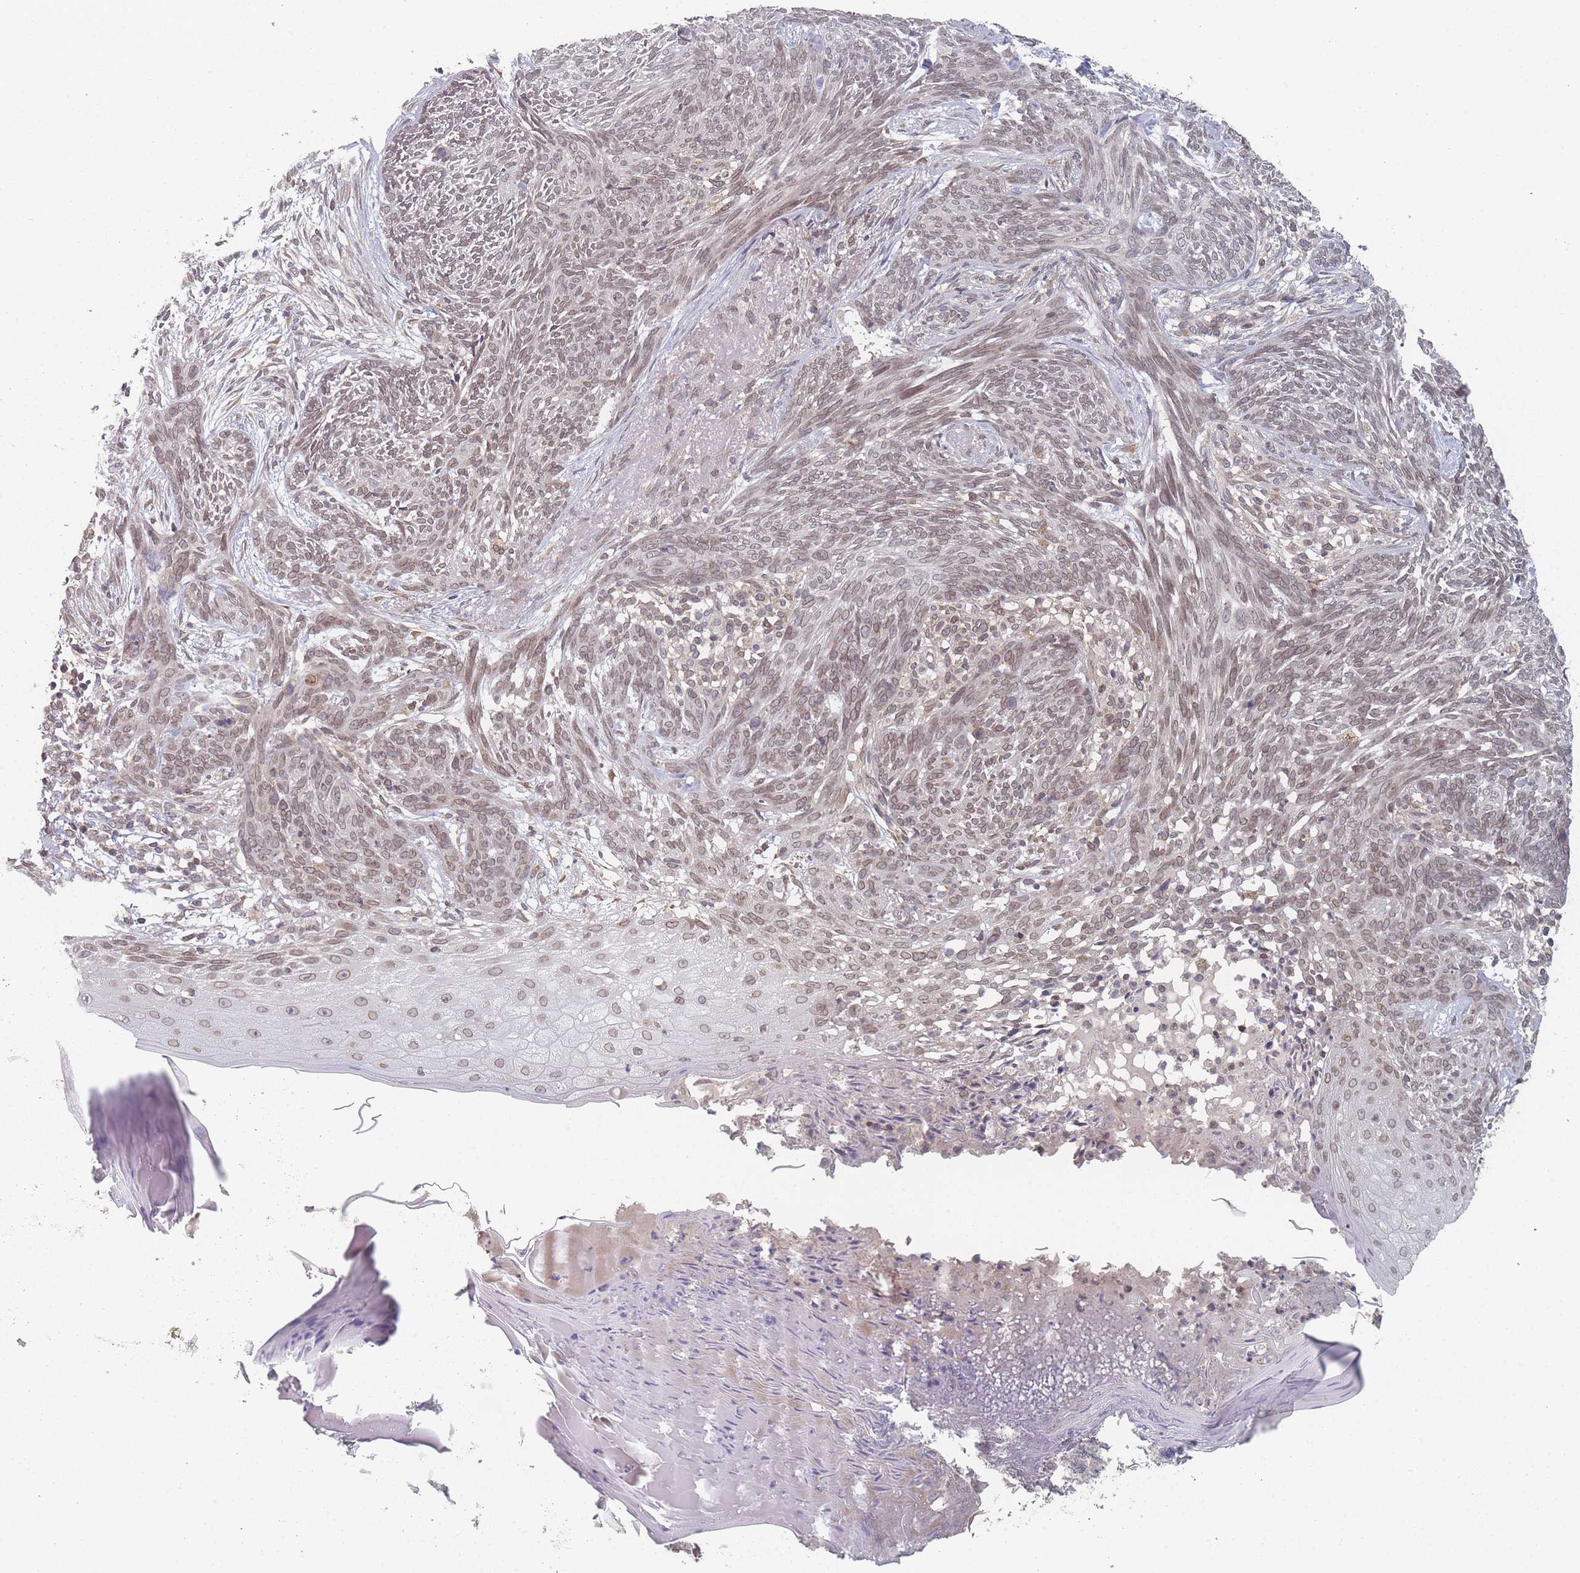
{"staining": {"intensity": "weak", "quantity": "25%-75%", "location": "cytoplasmic/membranous,nuclear"}, "tissue": "skin cancer", "cell_type": "Tumor cells", "image_type": "cancer", "snomed": [{"axis": "morphology", "description": "Basal cell carcinoma"}, {"axis": "topography", "description": "Skin"}], "caption": "A brown stain shows weak cytoplasmic/membranous and nuclear staining of a protein in human skin cancer tumor cells.", "gene": "TBC1D25", "patient": {"sex": "male", "age": 73}}